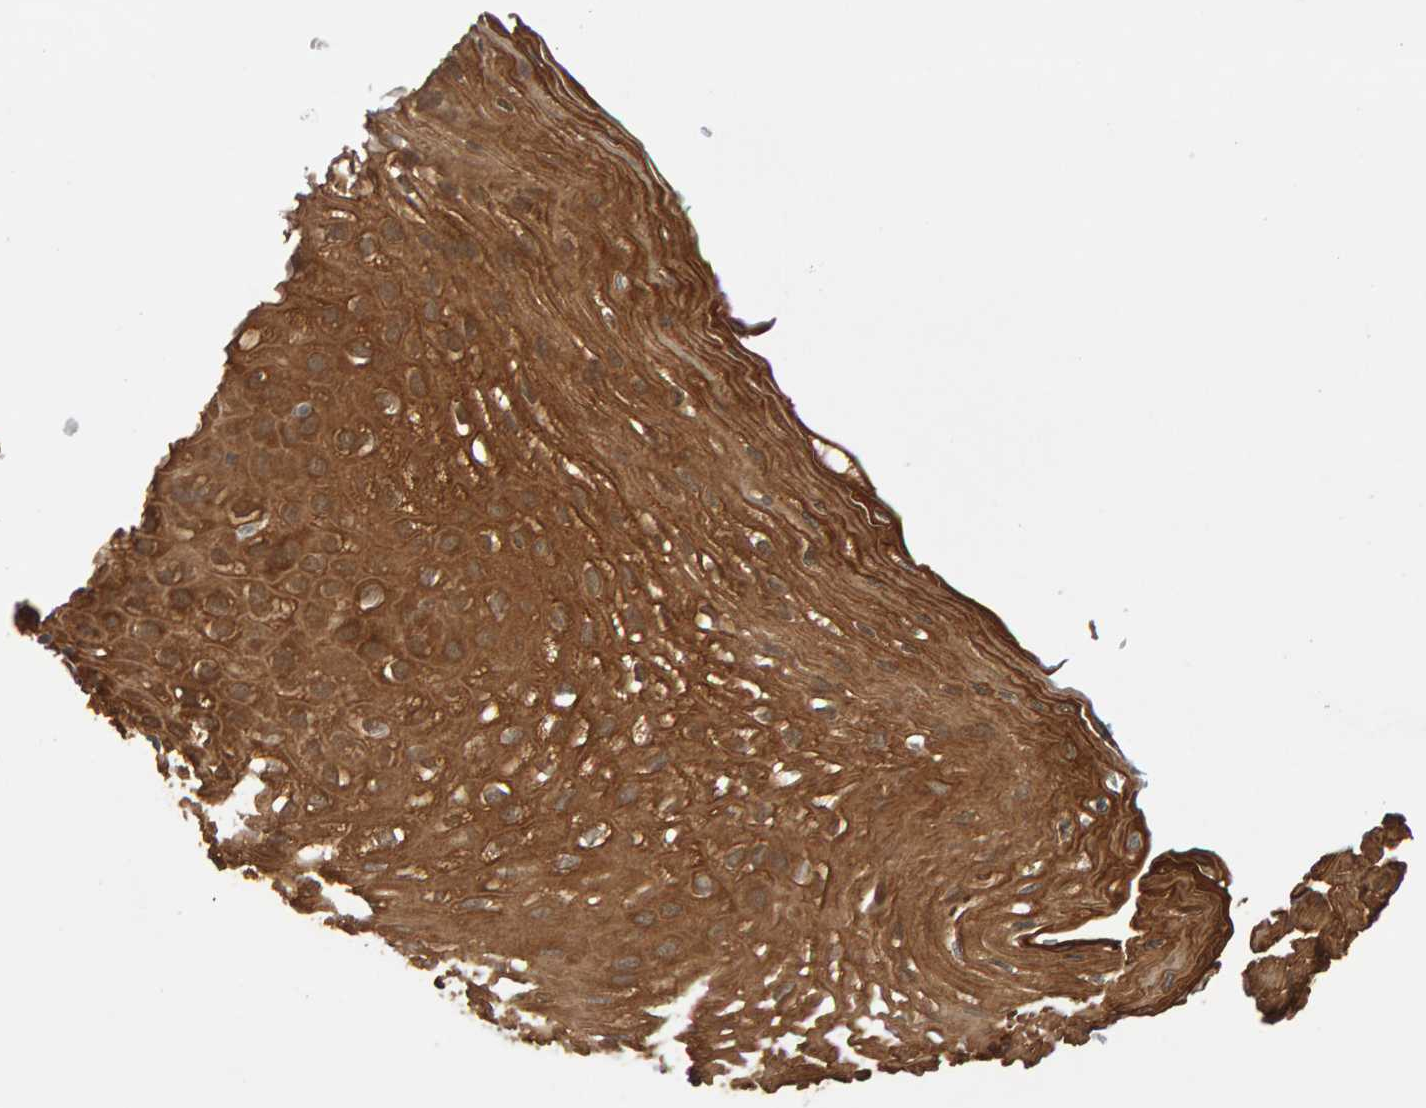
{"staining": {"intensity": "moderate", "quantity": ">75%", "location": "cytoplasmic/membranous"}, "tissue": "esophagus", "cell_type": "Squamous epithelial cells", "image_type": "normal", "snomed": [{"axis": "morphology", "description": "Normal tissue, NOS"}, {"axis": "topography", "description": "Esophagus"}], "caption": "Immunohistochemistry of unremarkable human esophagus reveals medium levels of moderate cytoplasmic/membranous staining in about >75% of squamous epithelial cells.", "gene": "DNAJC7", "patient": {"sex": "female", "age": 66}}